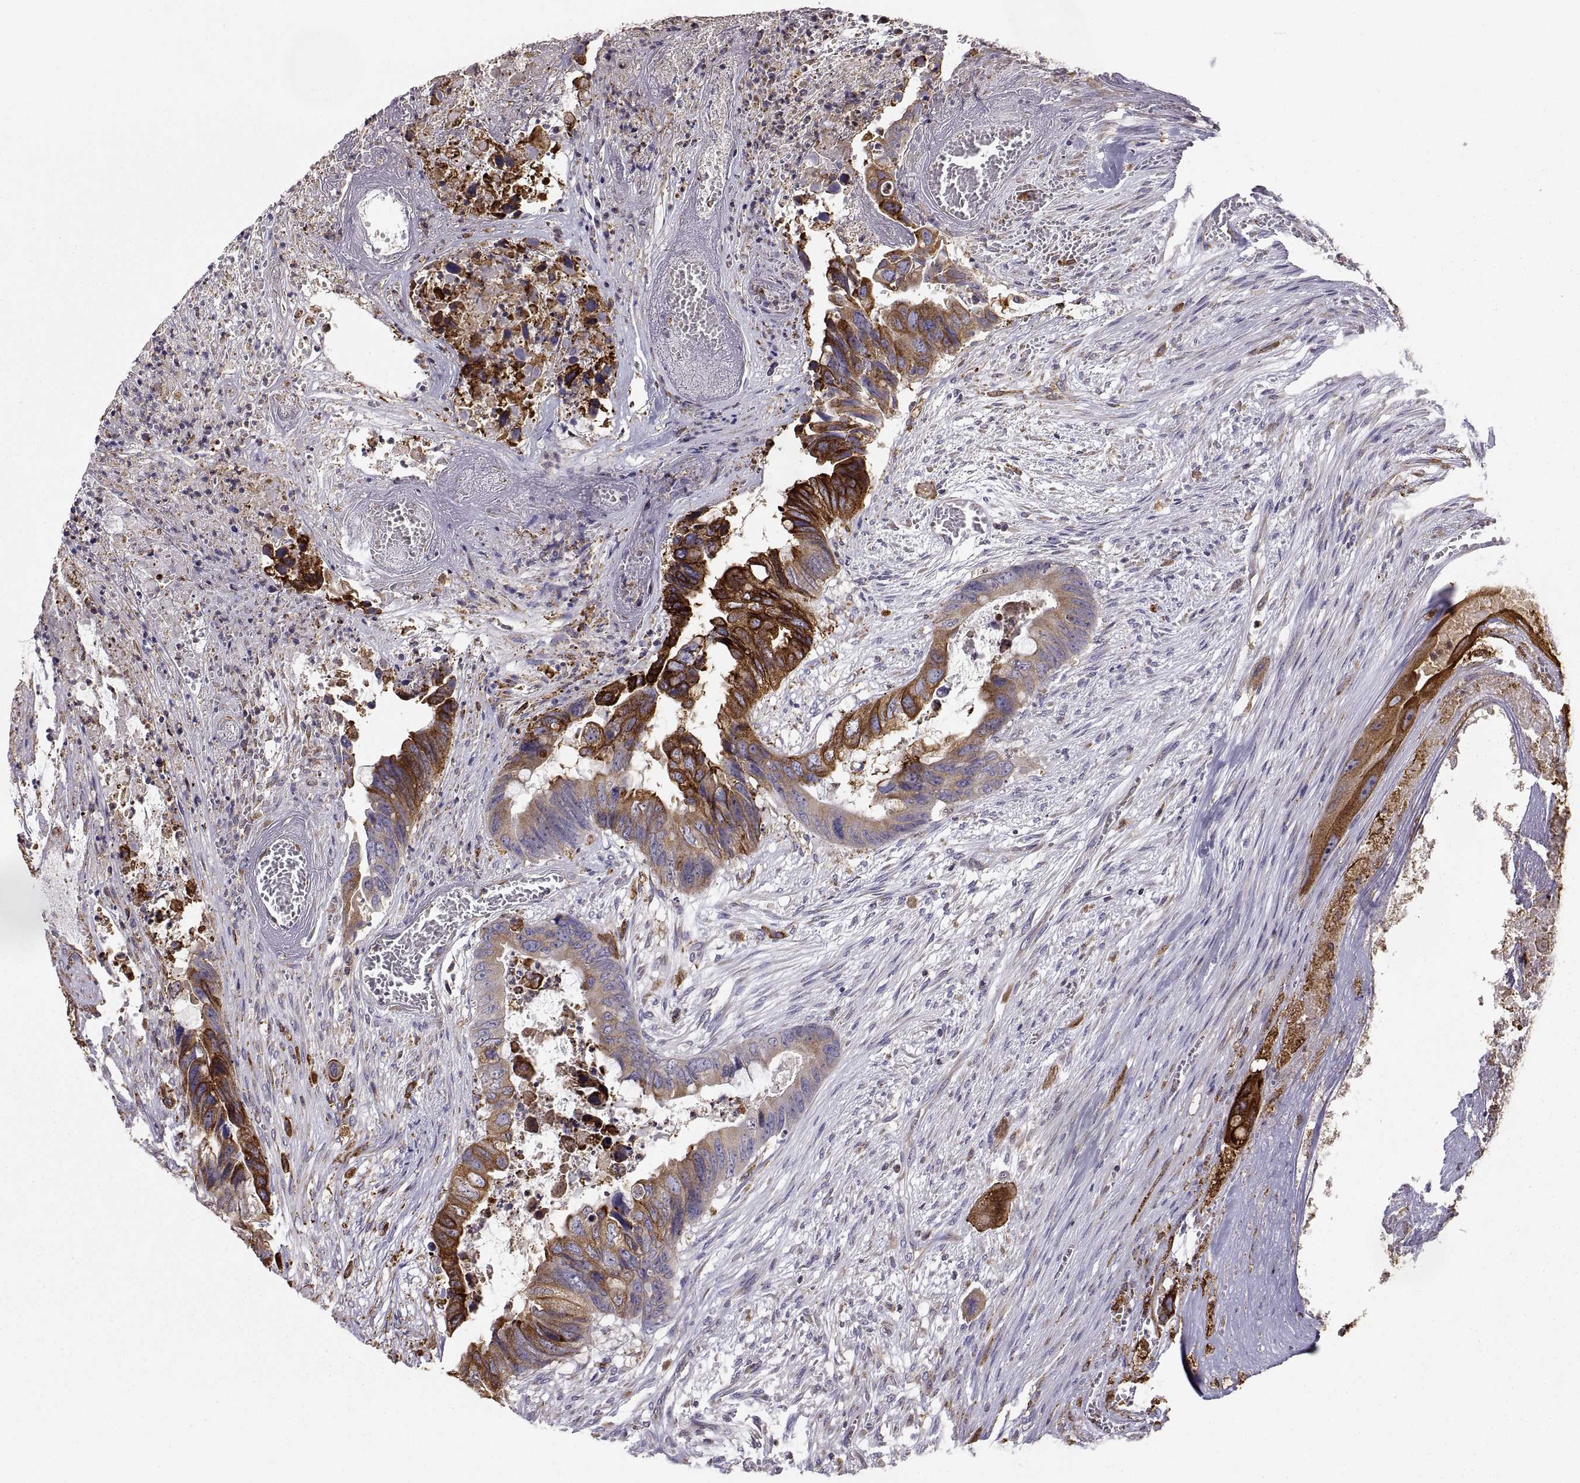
{"staining": {"intensity": "strong", "quantity": "25%-75%", "location": "cytoplasmic/membranous"}, "tissue": "colorectal cancer", "cell_type": "Tumor cells", "image_type": "cancer", "snomed": [{"axis": "morphology", "description": "Adenocarcinoma, NOS"}, {"axis": "topography", "description": "Rectum"}], "caption": "Protein staining of colorectal cancer (adenocarcinoma) tissue displays strong cytoplasmic/membranous staining in about 25%-75% of tumor cells.", "gene": "ERO1A", "patient": {"sex": "male", "age": 63}}